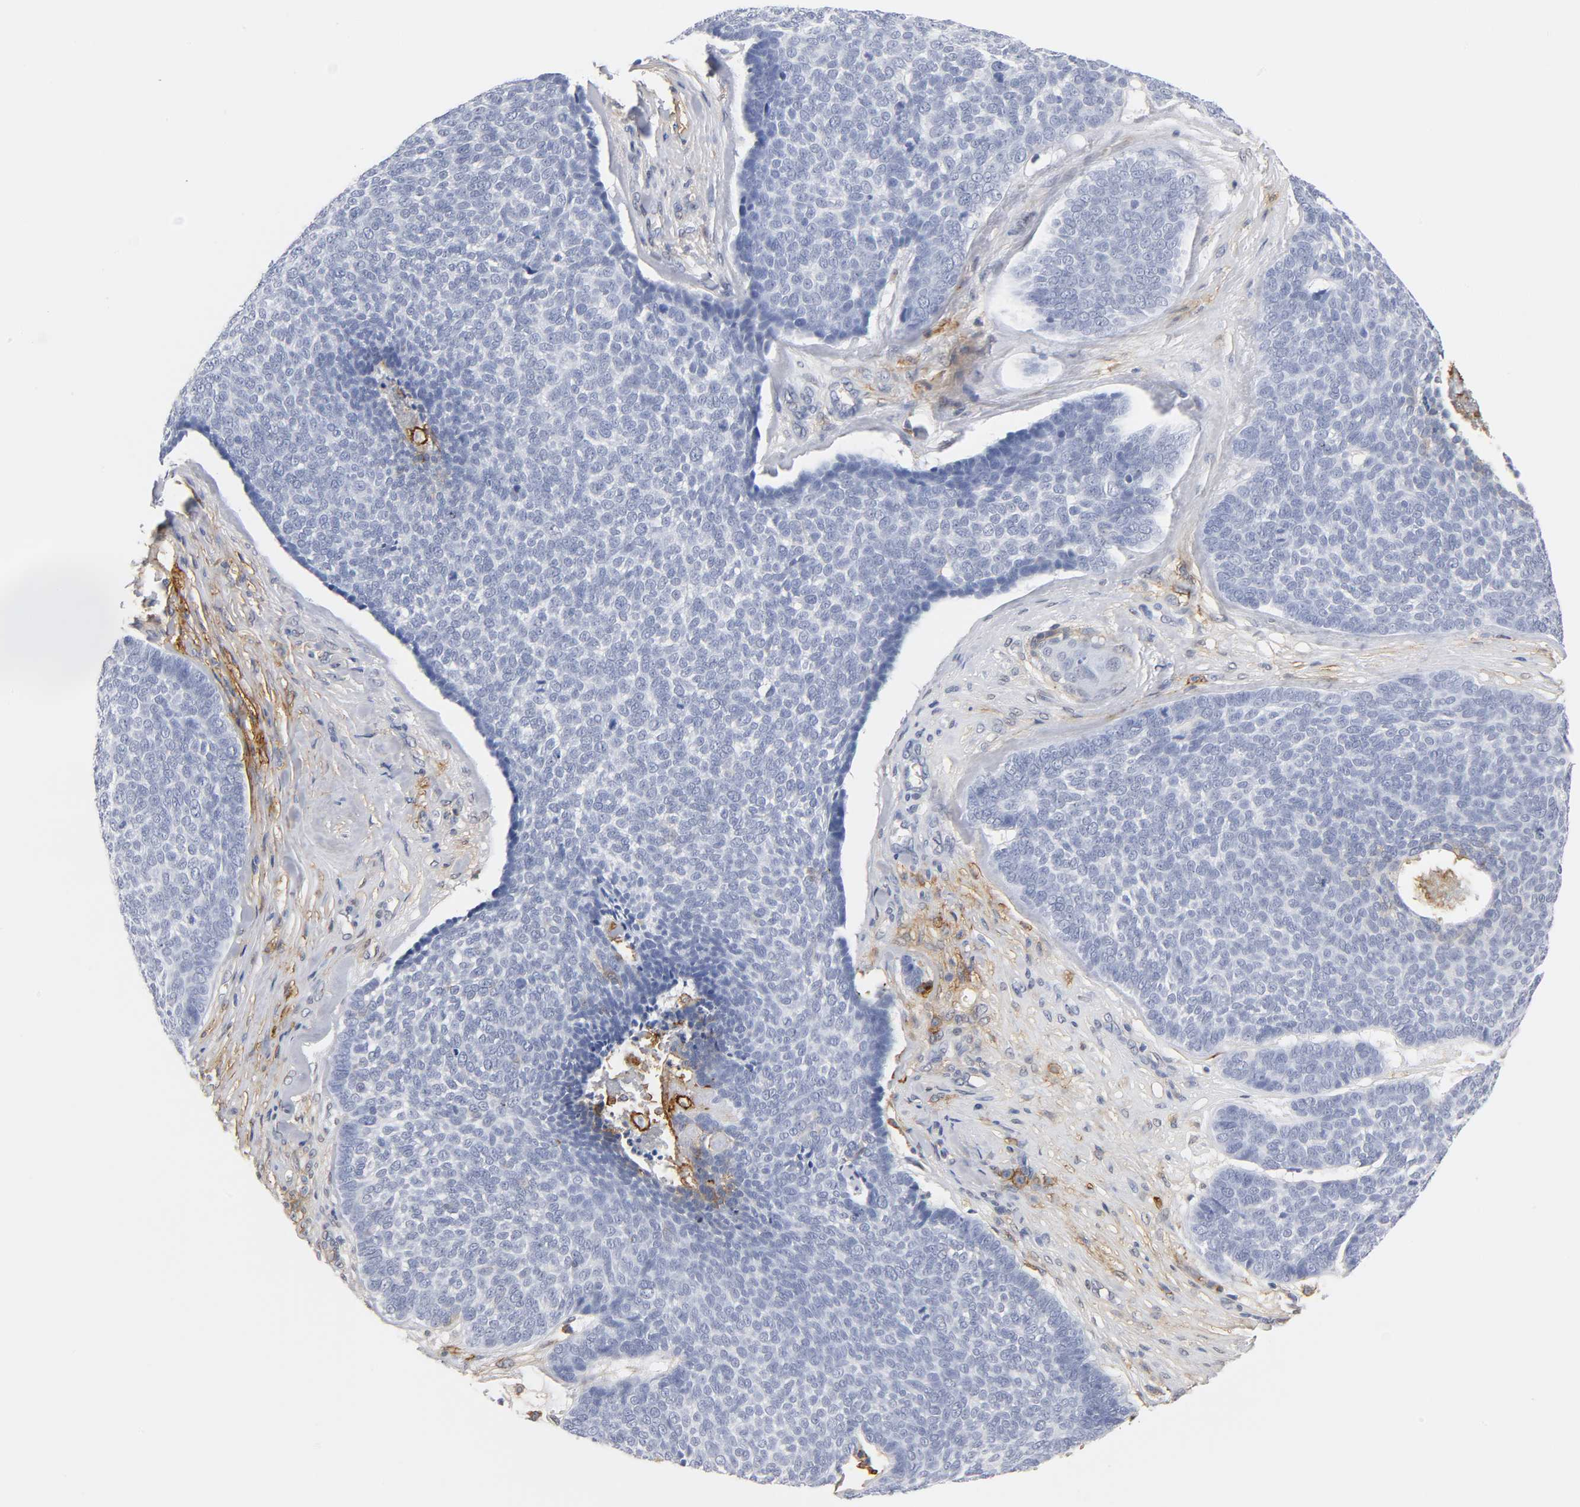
{"staining": {"intensity": "negative", "quantity": "none", "location": "none"}, "tissue": "skin cancer", "cell_type": "Tumor cells", "image_type": "cancer", "snomed": [{"axis": "morphology", "description": "Basal cell carcinoma"}, {"axis": "topography", "description": "Skin"}], "caption": "Tumor cells are negative for brown protein staining in skin basal cell carcinoma.", "gene": "ICAM1", "patient": {"sex": "male", "age": 84}}